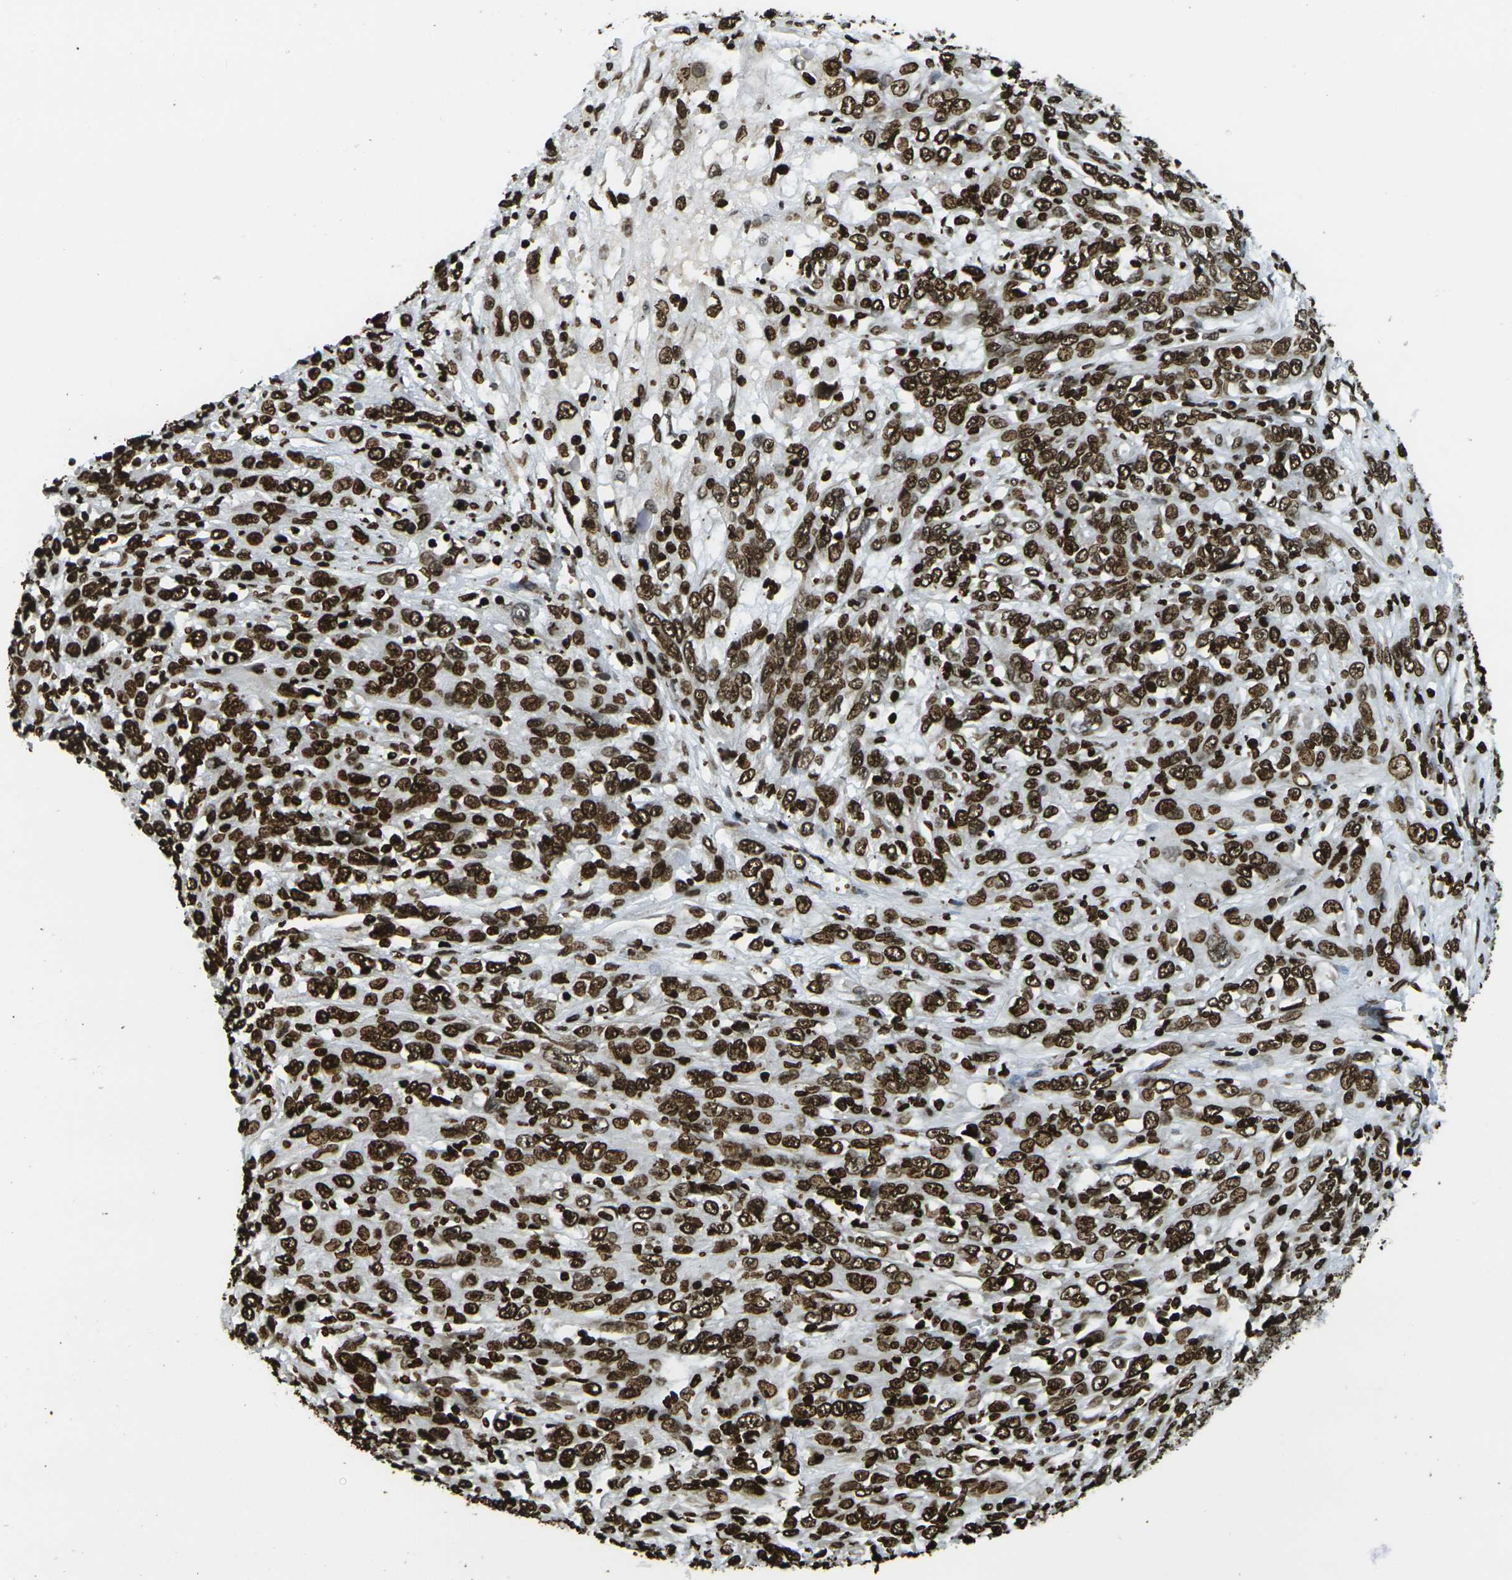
{"staining": {"intensity": "strong", "quantity": ">75%", "location": "nuclear"}, "tissue": "cervical cancer", "cell_type": "Tumor cells", "image_type": "cancer", "snomed": [{"axis": "morphology", "description": "Squamous cell carcinoma, NOS"}, {"axis": "topography", "description": "Cervix"}], "caption": "DAB immunohistochemical staining of cervical squamous cell carcinoma exhibits strong nuclear protein positivity in approximately >75% of tumor cells. The protein is stained brown, and the nuclei are stained in blue (DAB IHC with brightfield microscopy, high magnification).", "gene": "H1-2", "patient": {"sex": "female", "age": 46}}